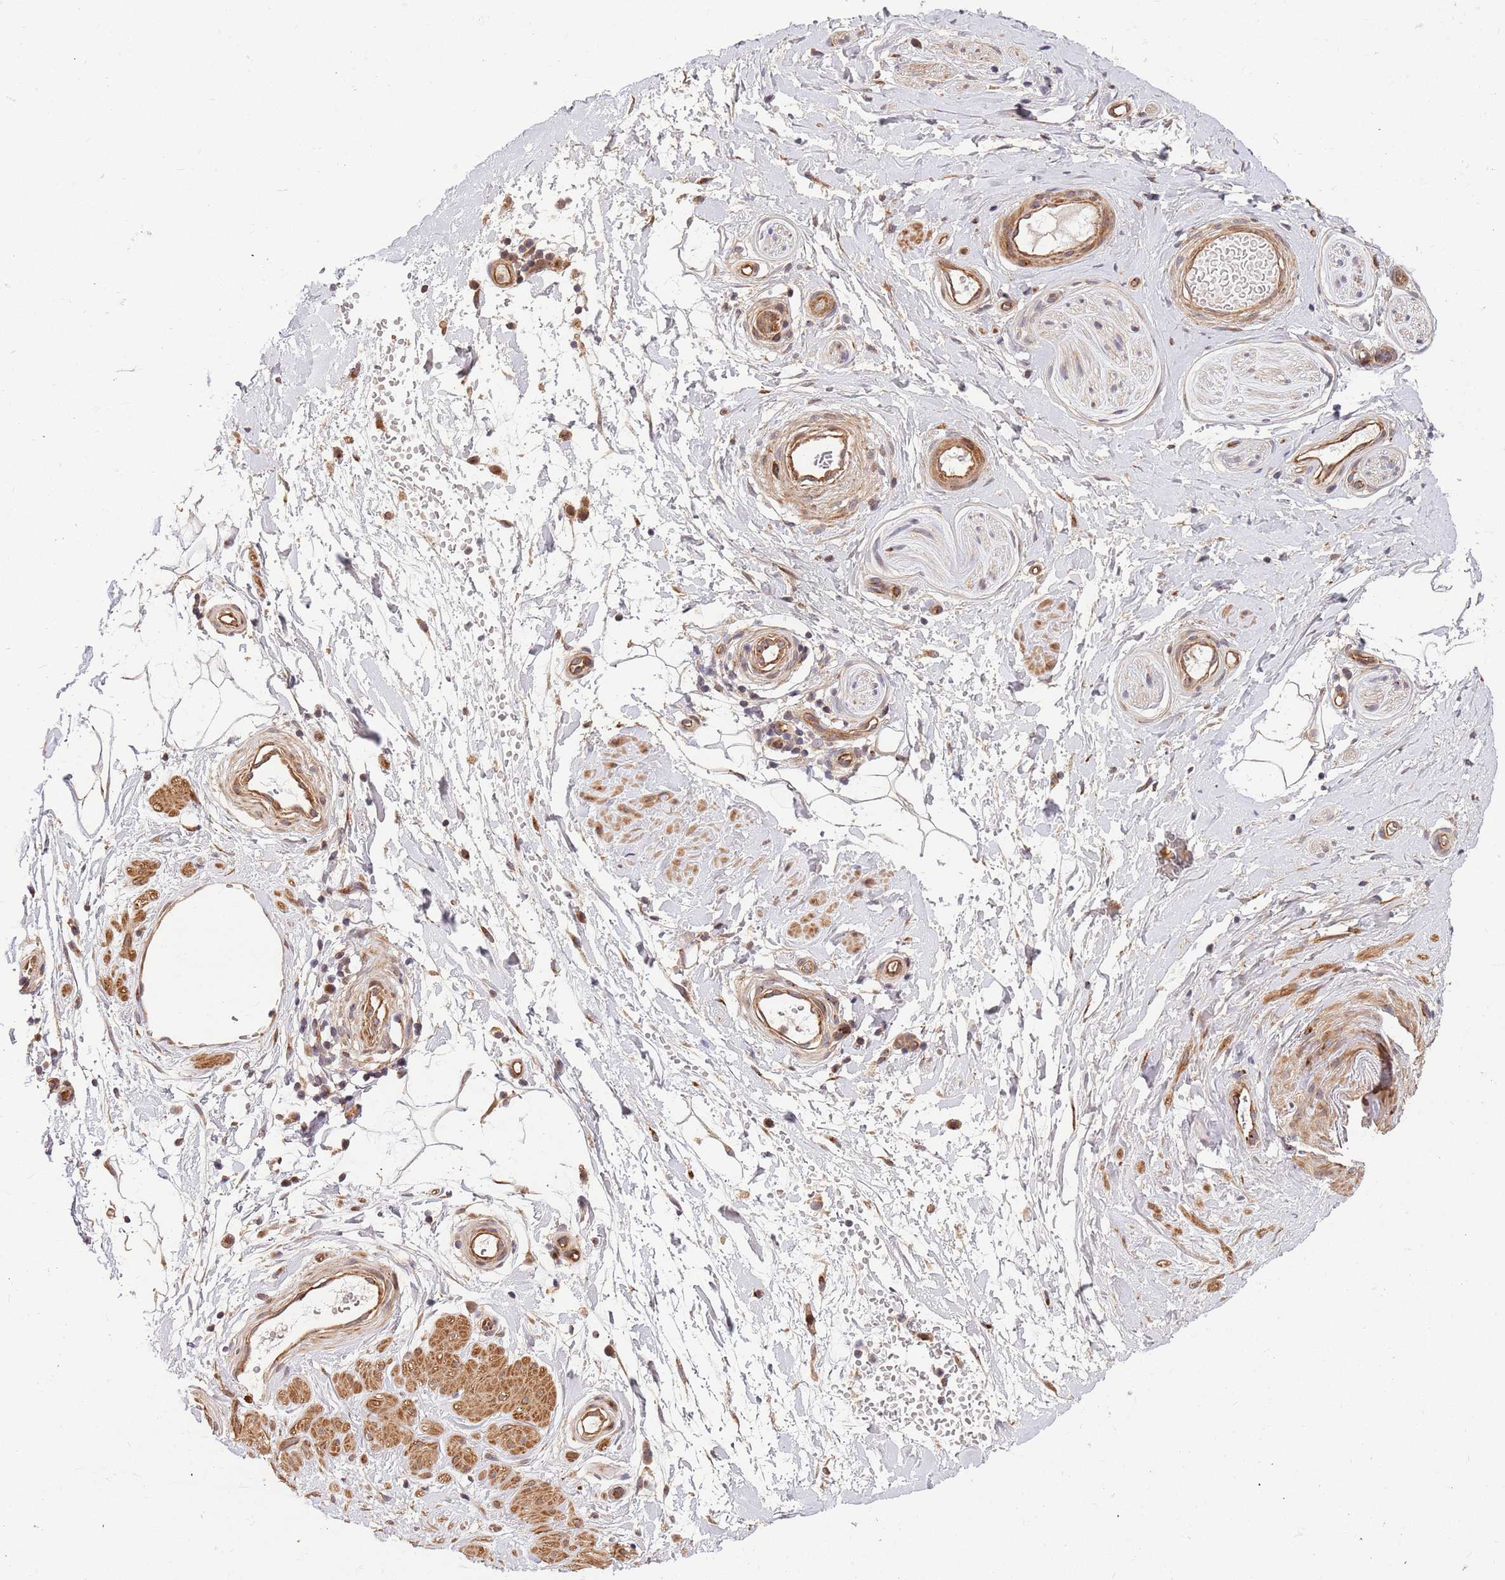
{"staining": {"intensity": "weak", "quantity": "<25%", "location": "cytoplasmic/membranous"}, "tissue": "adipose tissue", "cell_type": "Adipocytes", "image_type": "normal", "snomed": [{"axis": "morphology", "description": "Normal tissue, NOS"}, {"axis": "topography", "description": "Soft tissue"}, {"axis": "topography", "description": "Vascular tissue"}], "caption": "DAB immunohistochemical staining of normal adipose tissue demonstrates no significant staining in adipocytes. (Brightfield microscopy of DAB immunohistochemistry (IHC) at high magnification).", "gene": "HAUS3", "patient": {"sex": "male", "age": 41}}